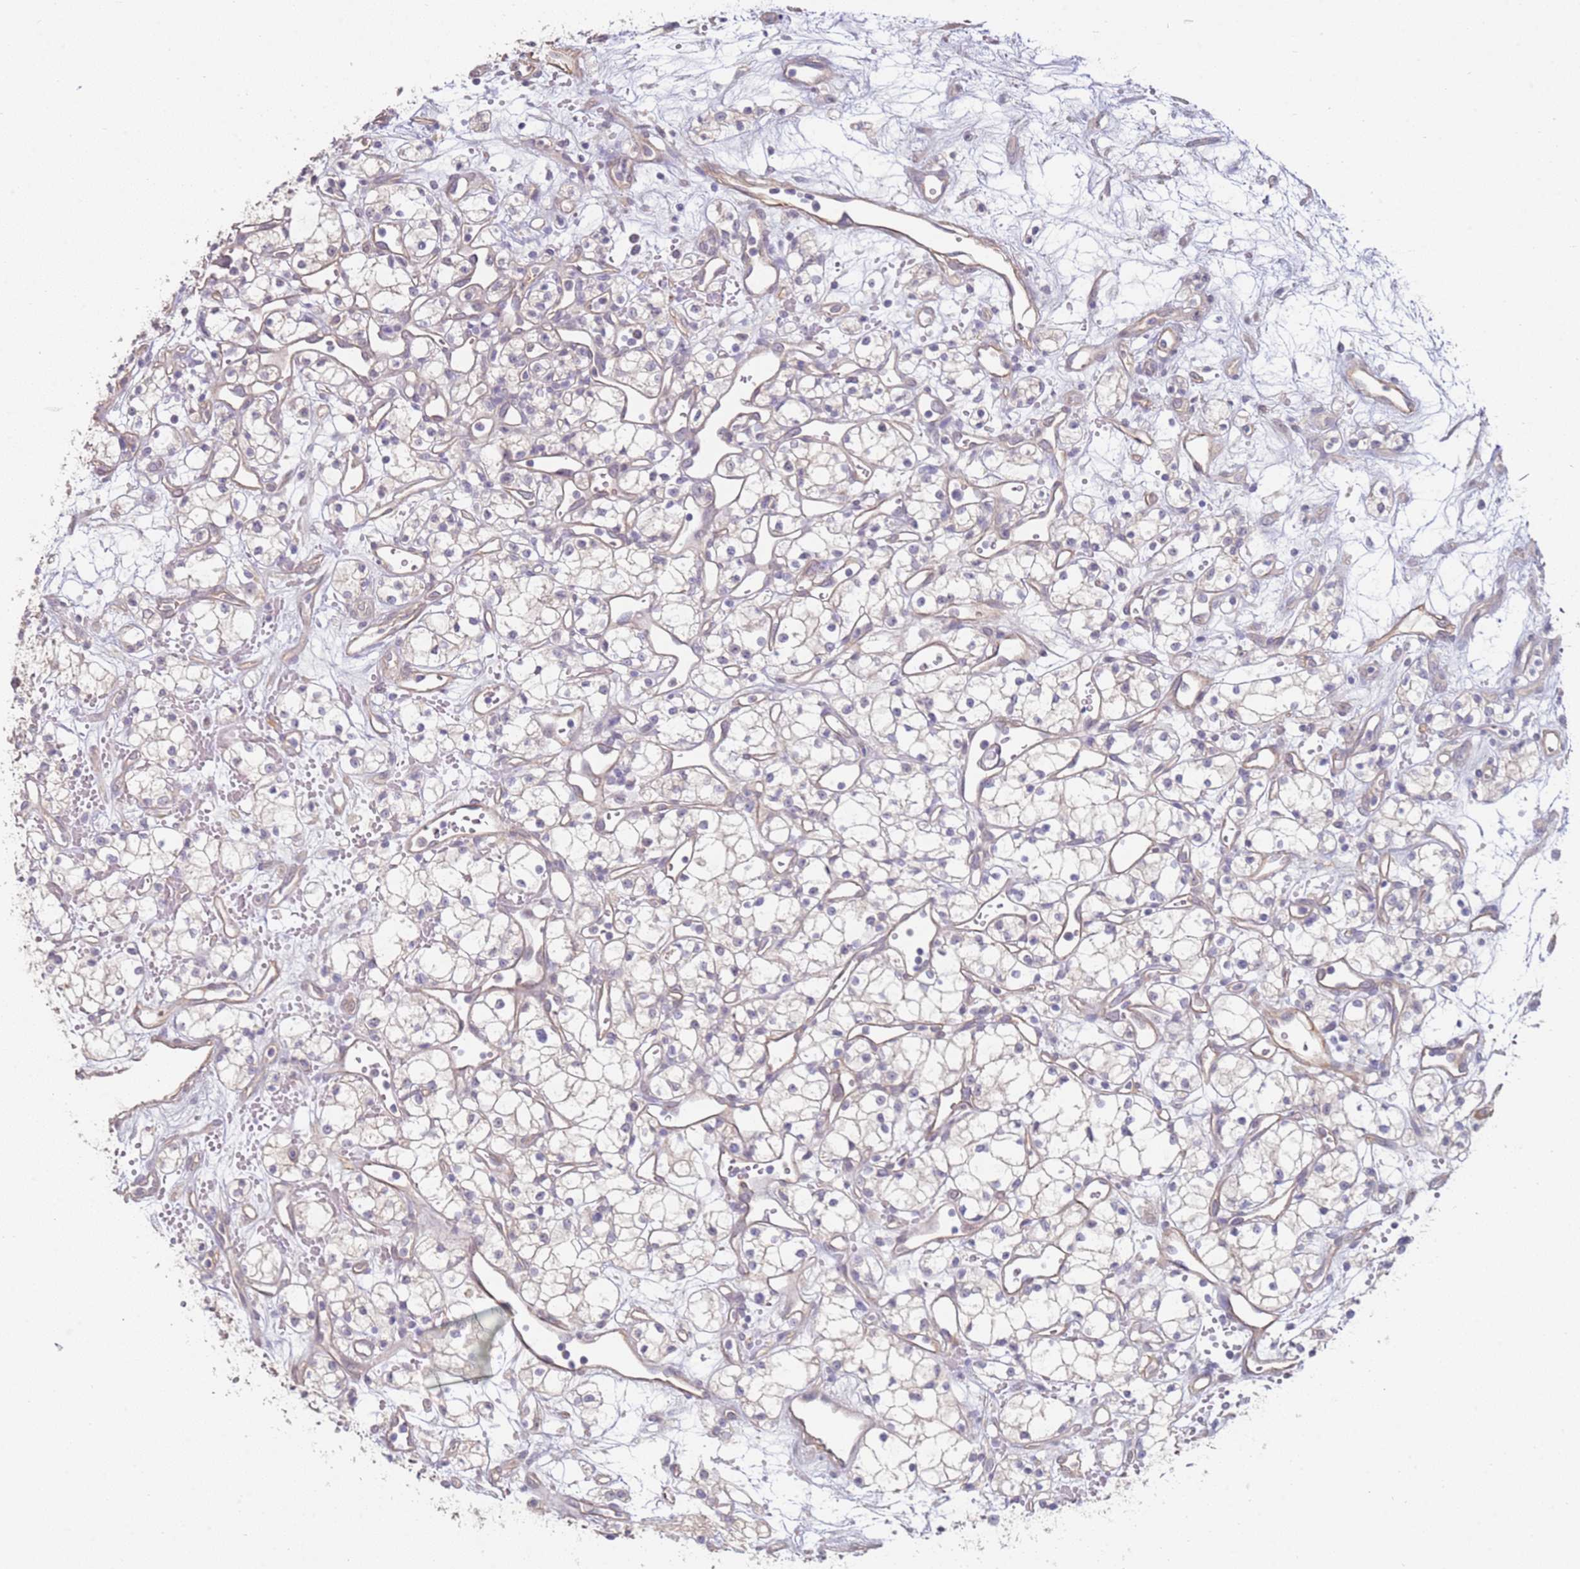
{"staining": {"intensity": "negative", "quantity": "none", "location": "none"}, "tissue": "renal cancer", "cell_type": "Tumor cells", "image_type": "cancer", "snomed": [{"axis": "morphology", "description": "Adenocarcinoma, NOS"}, {"axis": "topography", "description": "Kidney"}], "caption": "There is no significant expression in tumor cells of adenocarcinoma (renal).", "gene": "WDR93", "patient": {"sex": "male", "age": 59}}